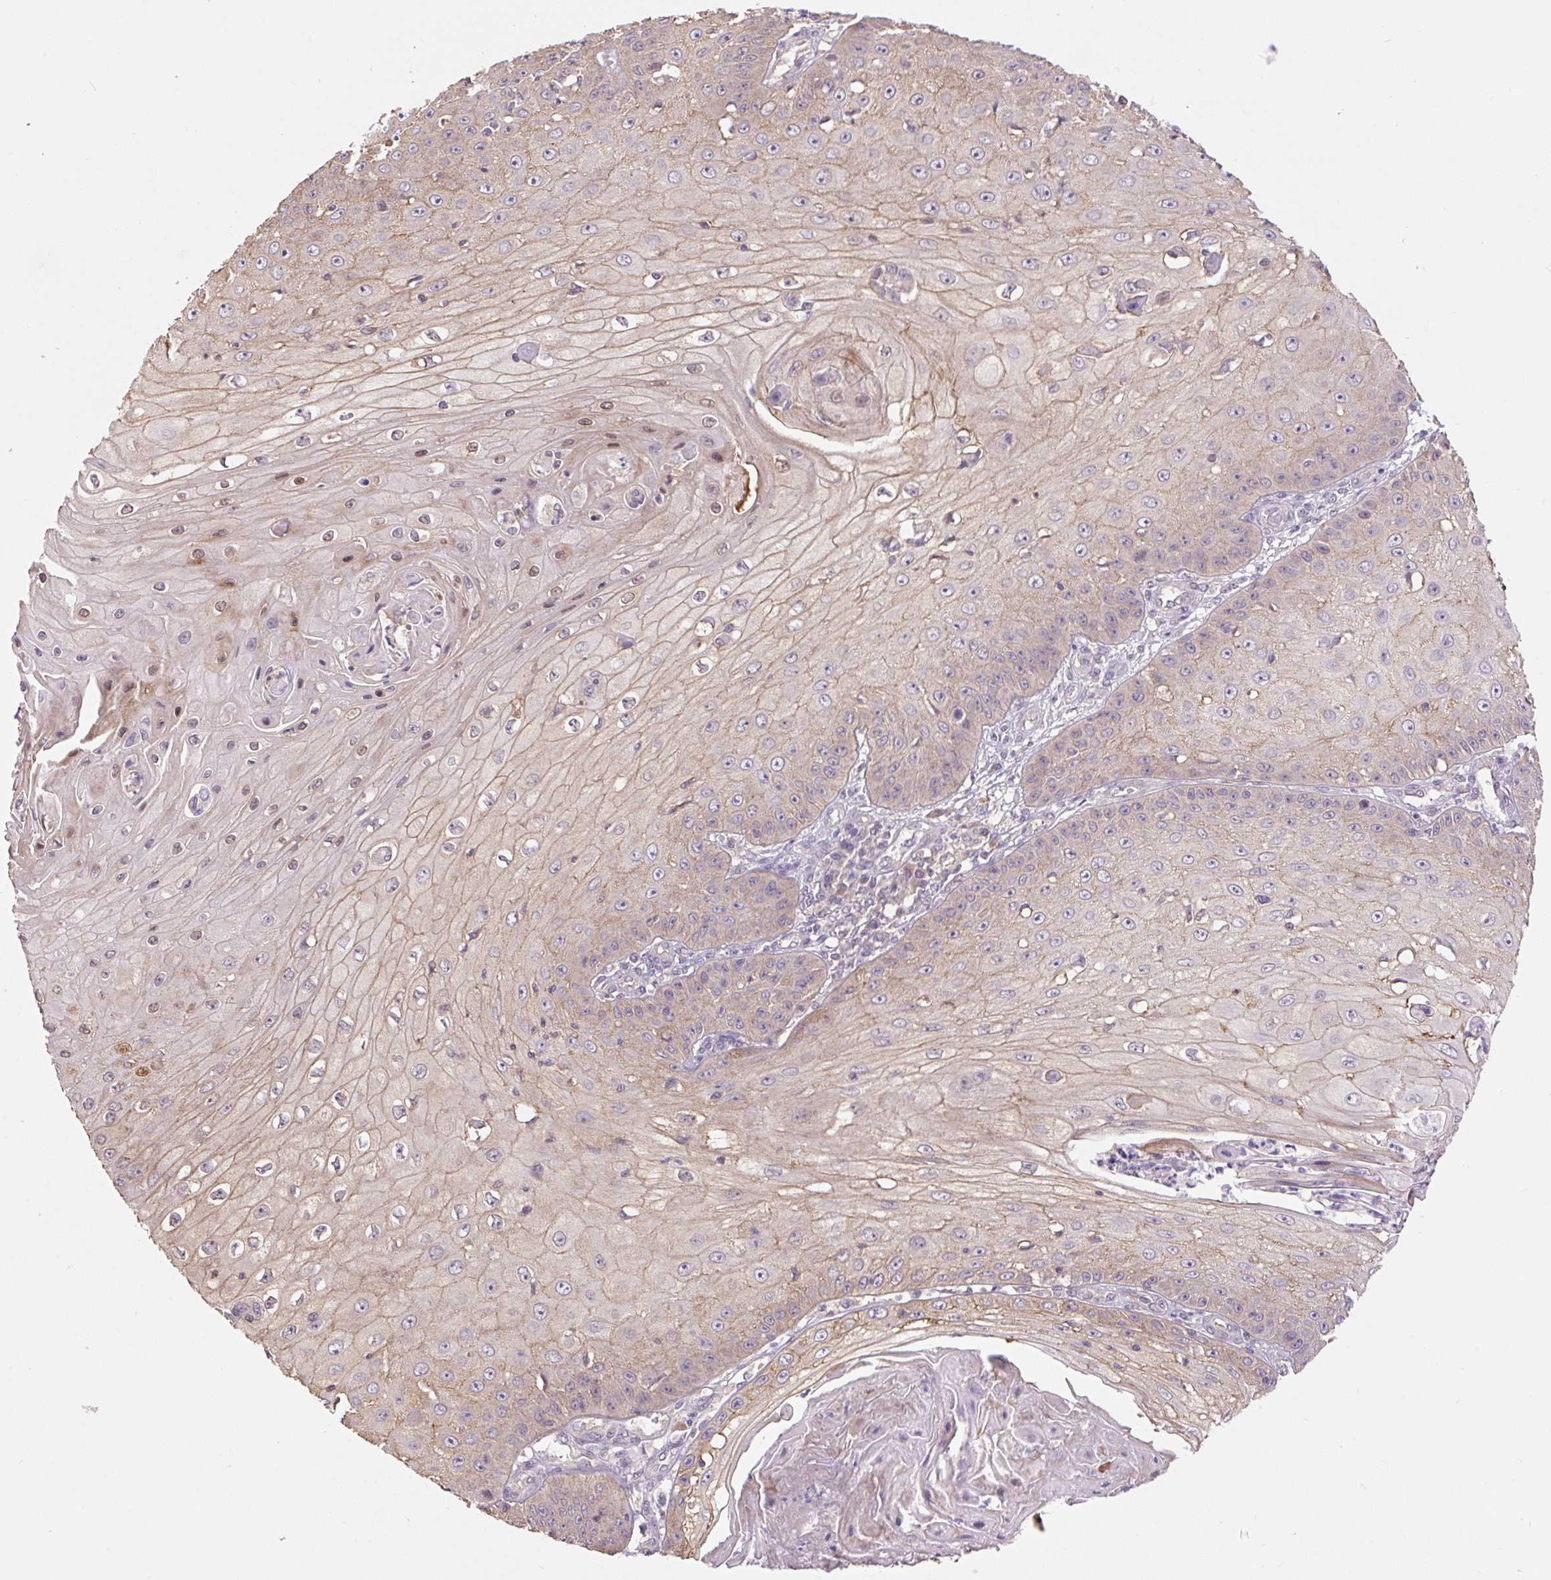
{"staining": {"intensity": "moderate", "quantity": ">75%", "location": "cytoplasmic/membranous"}, "tissue": "skin cancer", "cell_type": "Tumor cells", "image_type": "cancer", "snomed": [{"axis": "morphology", "description": "Squamous cell carcinoma, NOS"}, {"axis": "topography", "description": "Skin"}], "caption": "The image demonstrates a brown stain indicating the presence of a protein in the cytoplasmic/membranous of tumor cells in skin cancer (squamous cell carcinoma).", "gene": "COX8A", "patient": {"sex": "male", "age": 70}}